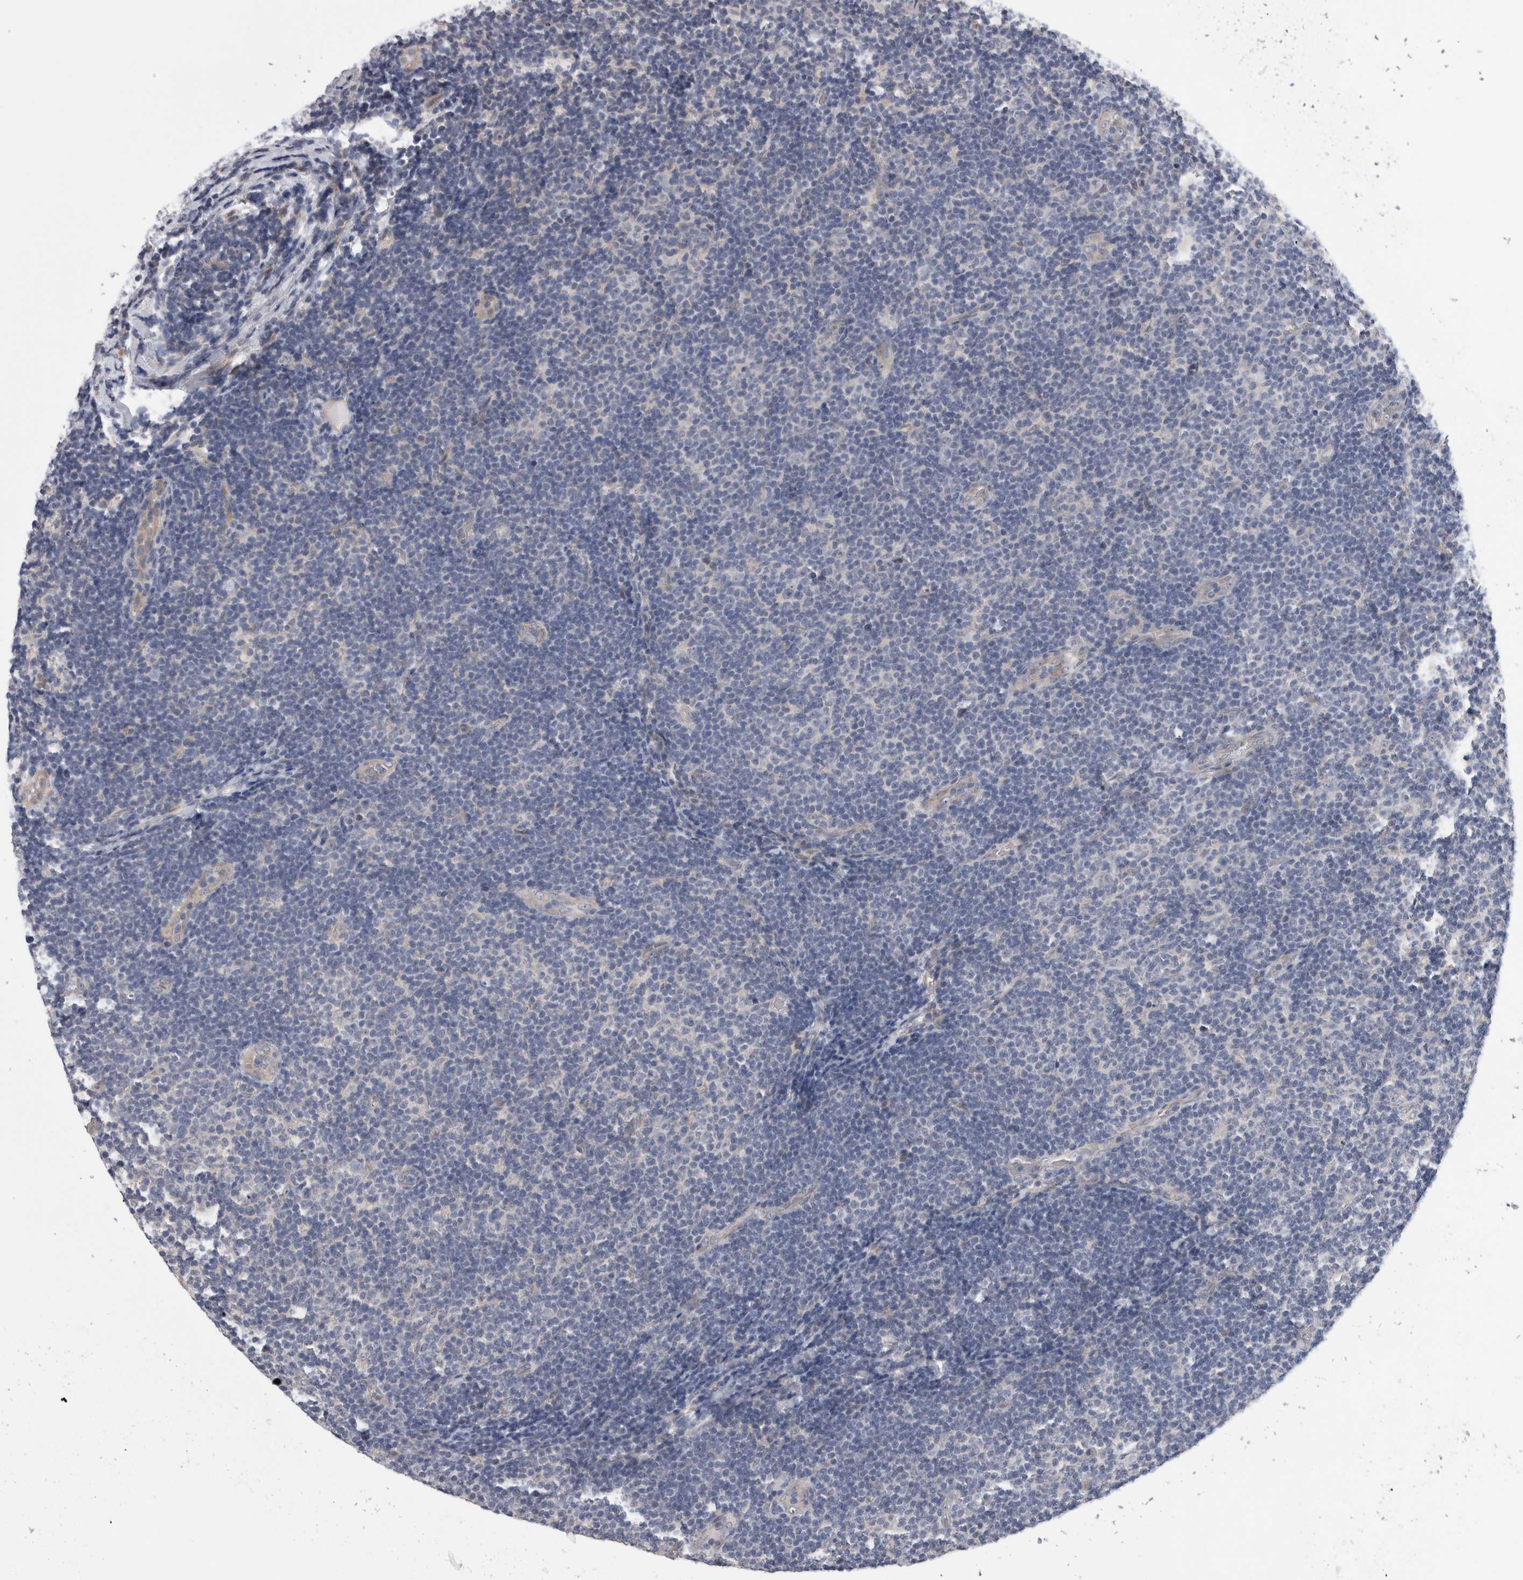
{"staining": {"intensity": "negative", "quantity": "none", "location": "none"}, "tissue": "lymphoma", "cell_type": "Tumor cells", "image_type": "cancer", "snomed": [{"axis": "morphology", "description": "Malignant lymphoma, non-Hodgkin's type, Low grade"}, {"axis": "topography", "description": "Lymph node"}], "caption": "An image of human malignant lymphoma, non-Hodgkin's type (low-grade) is negative for staining in tumor cells.", "gene": "ARHGAP29", "patient": {"sex": "male", "age": 83}}